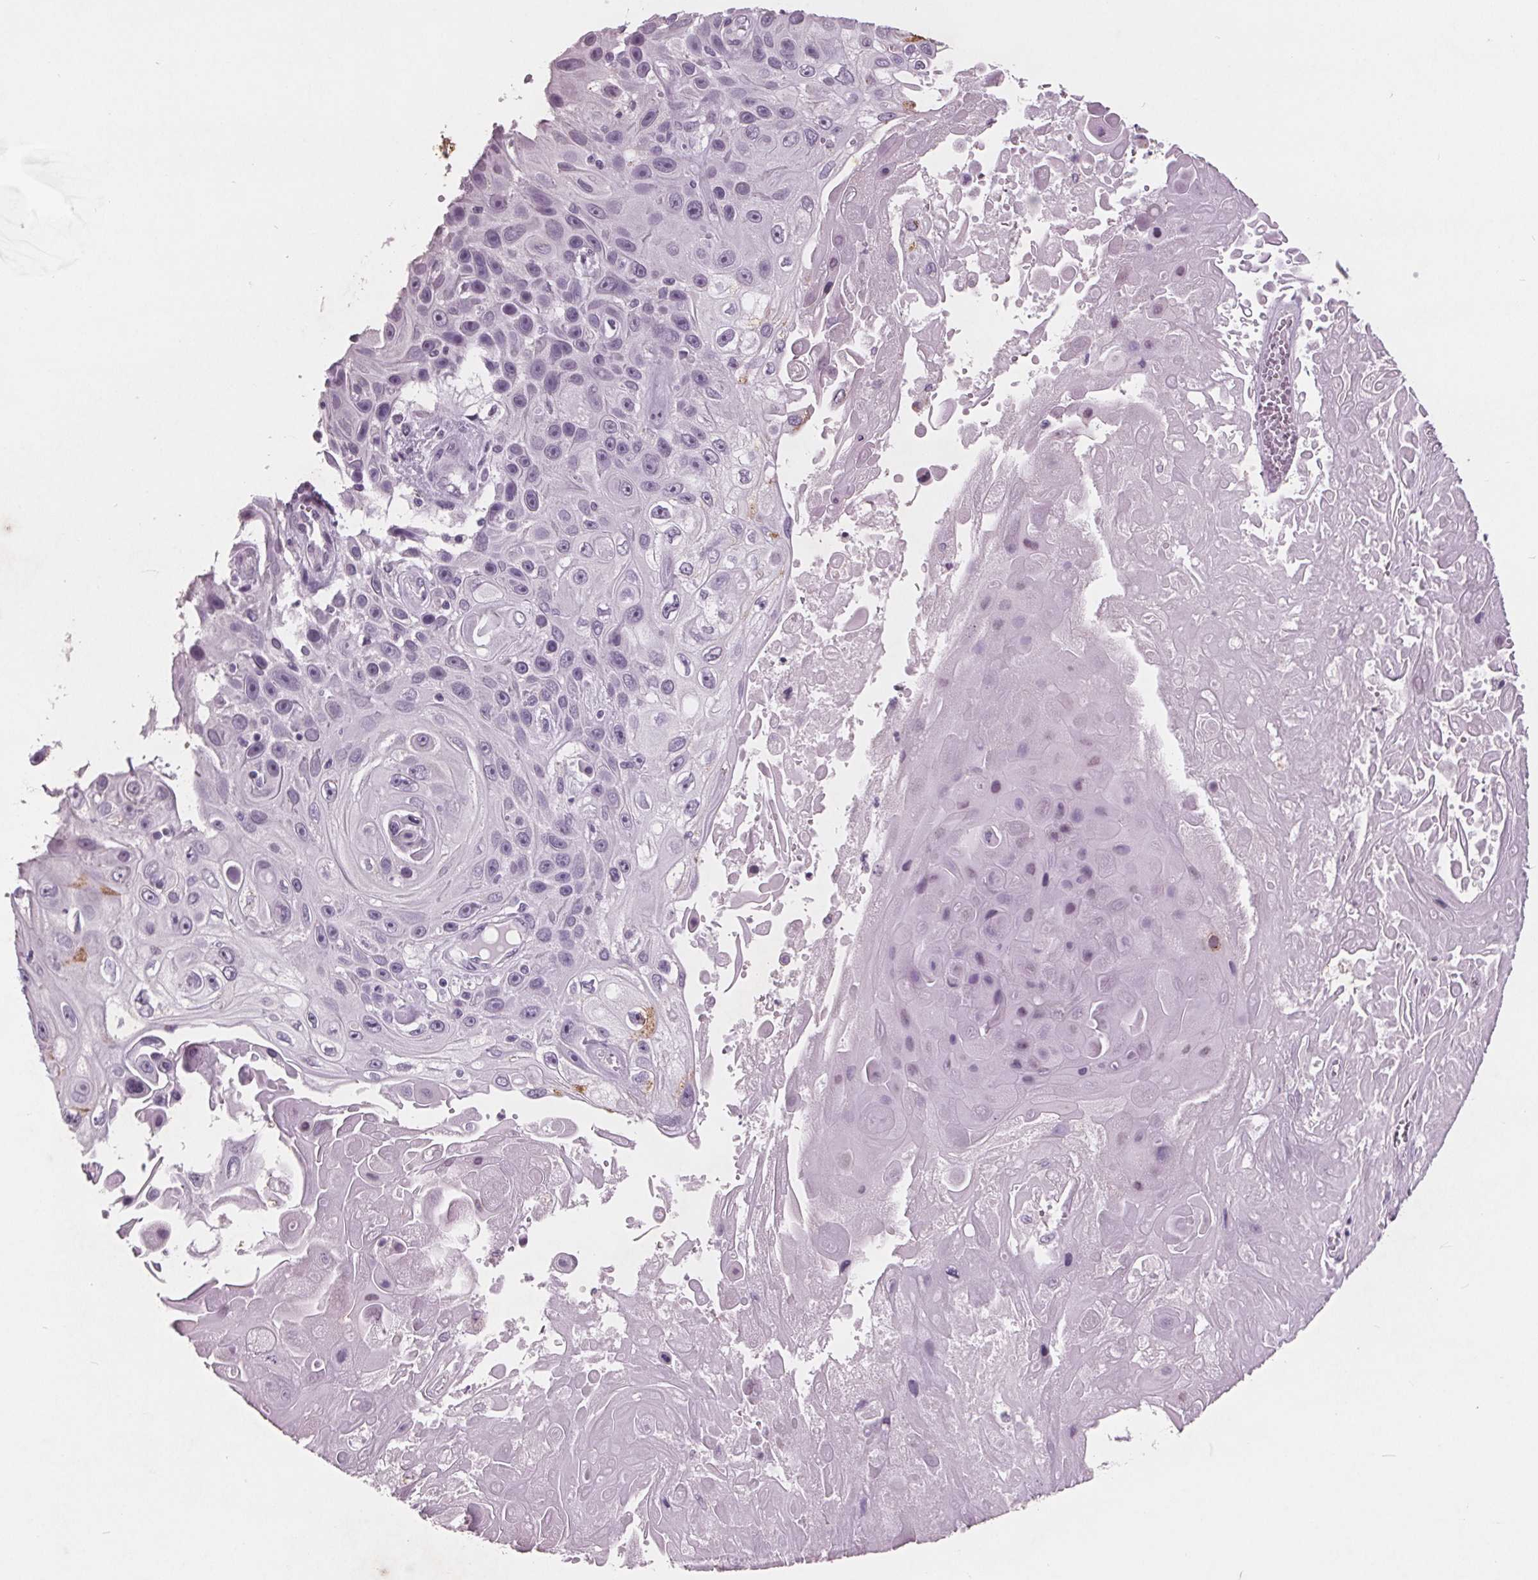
{"staining": {"intensity": "negative", "quantity": "none", "location": "none"}, "tissue": "skin cancer", "cell_type": "Tumor cells", "image_type": "cancer", "snomed": [{"axis": "morphology", "description": "Squamous cell carcinoma, NOS"}, {"axis": "topography", "description": "Skin"}], "caption": "The immunohistochemistry (IHC) histopathology image has no significant expression in tumor cells of skin squamous cell carcinoma tissue.", "gene": "PTPN14", "patient": {"sex": "male", "age": 82}}